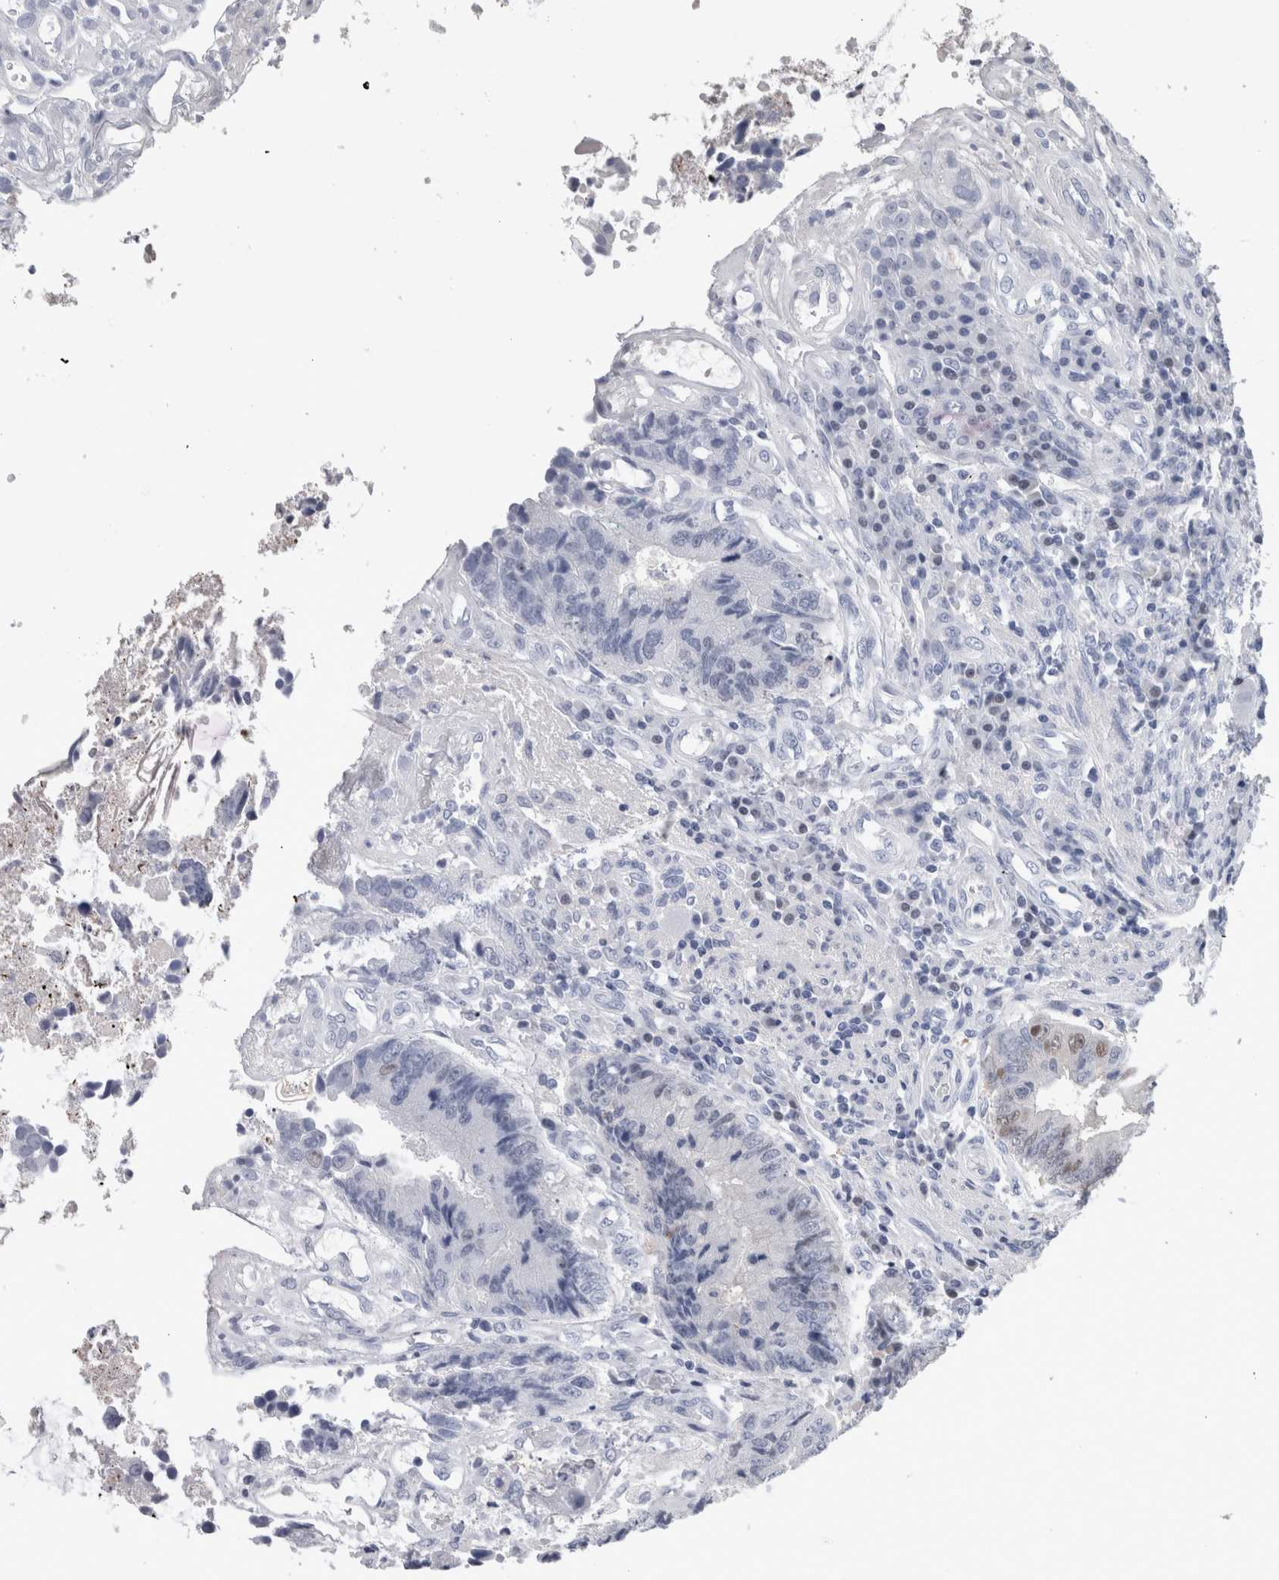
{"staining": {"intensity": "negative", "quantity": "none", "location": "none"}, "tissue": "colorectal cancer", "cell_type": "Tumor cells", "image_type": "cancer", "snomed": [{"axis": "morphology", "description": "Adenocarcinoma, NOS"}, {"axis": "topography", "description": "Rectum"}], "caption": "This is an immunohistochemistry (IHC) photomicrograph of human colorectal adenocarcinoma. There is no staining in tumor cells.", "gene": "CA8", "patient": {"sex": "male", "age": 84}}